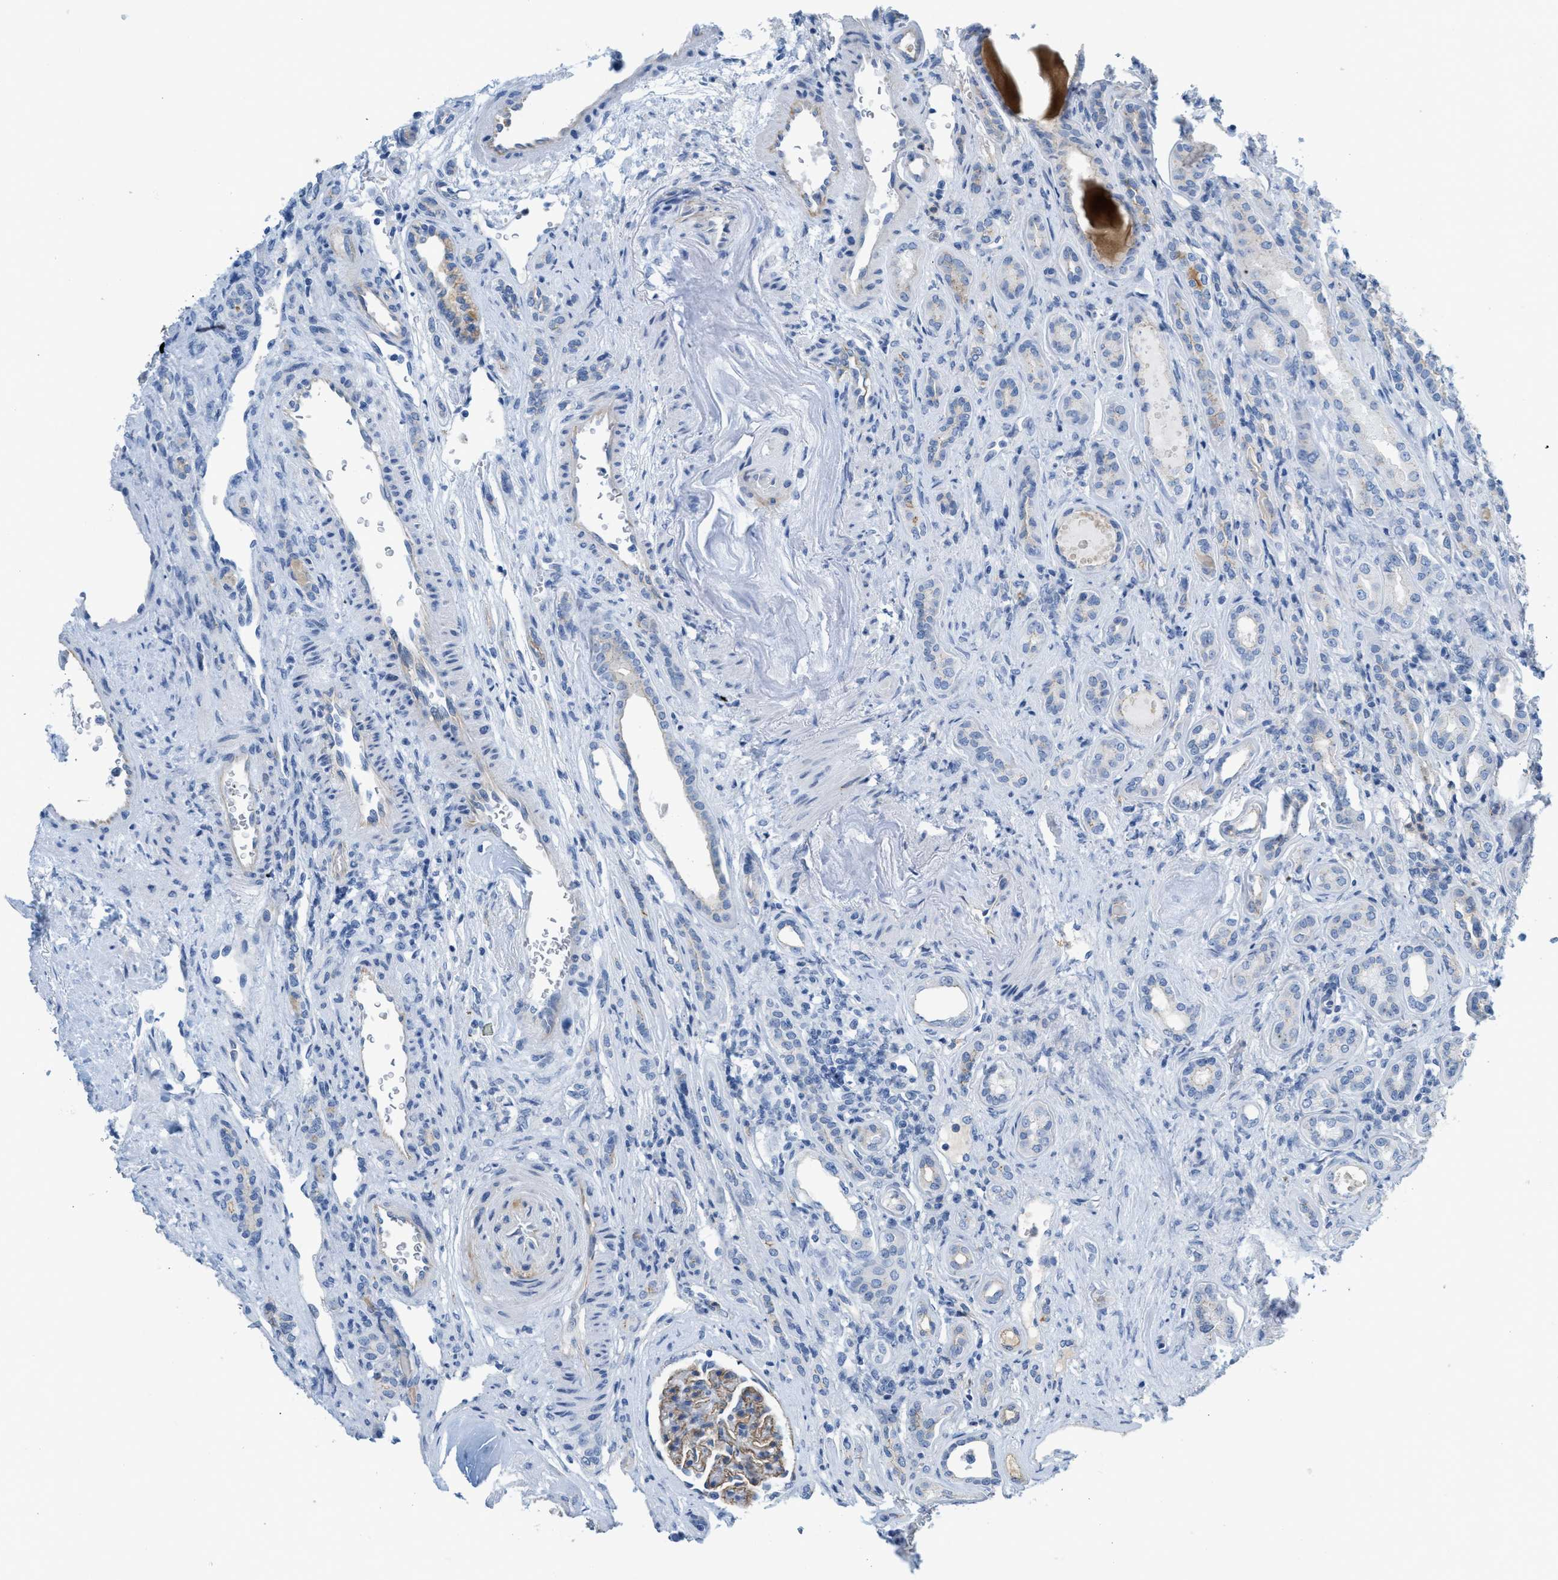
{"staining": {"intensity": "negative", "quantity": "none", "location": "none"}, "tissue": "renal cancer", "cell_type": "Tumor cells", "image_type": "cancer", "snomed": [{"axis": "morphology", "description": "Adenocarcinoma, NOS"}, {"axis": "topography", "description": "Kidney"}], "caption": "Adenocarcinoma (renal) stained for a protein using immunohistochemistry exhibits no expression tumor cells.", "gene": "CRB3", "patient": {"sex": "female", "age": 69}}